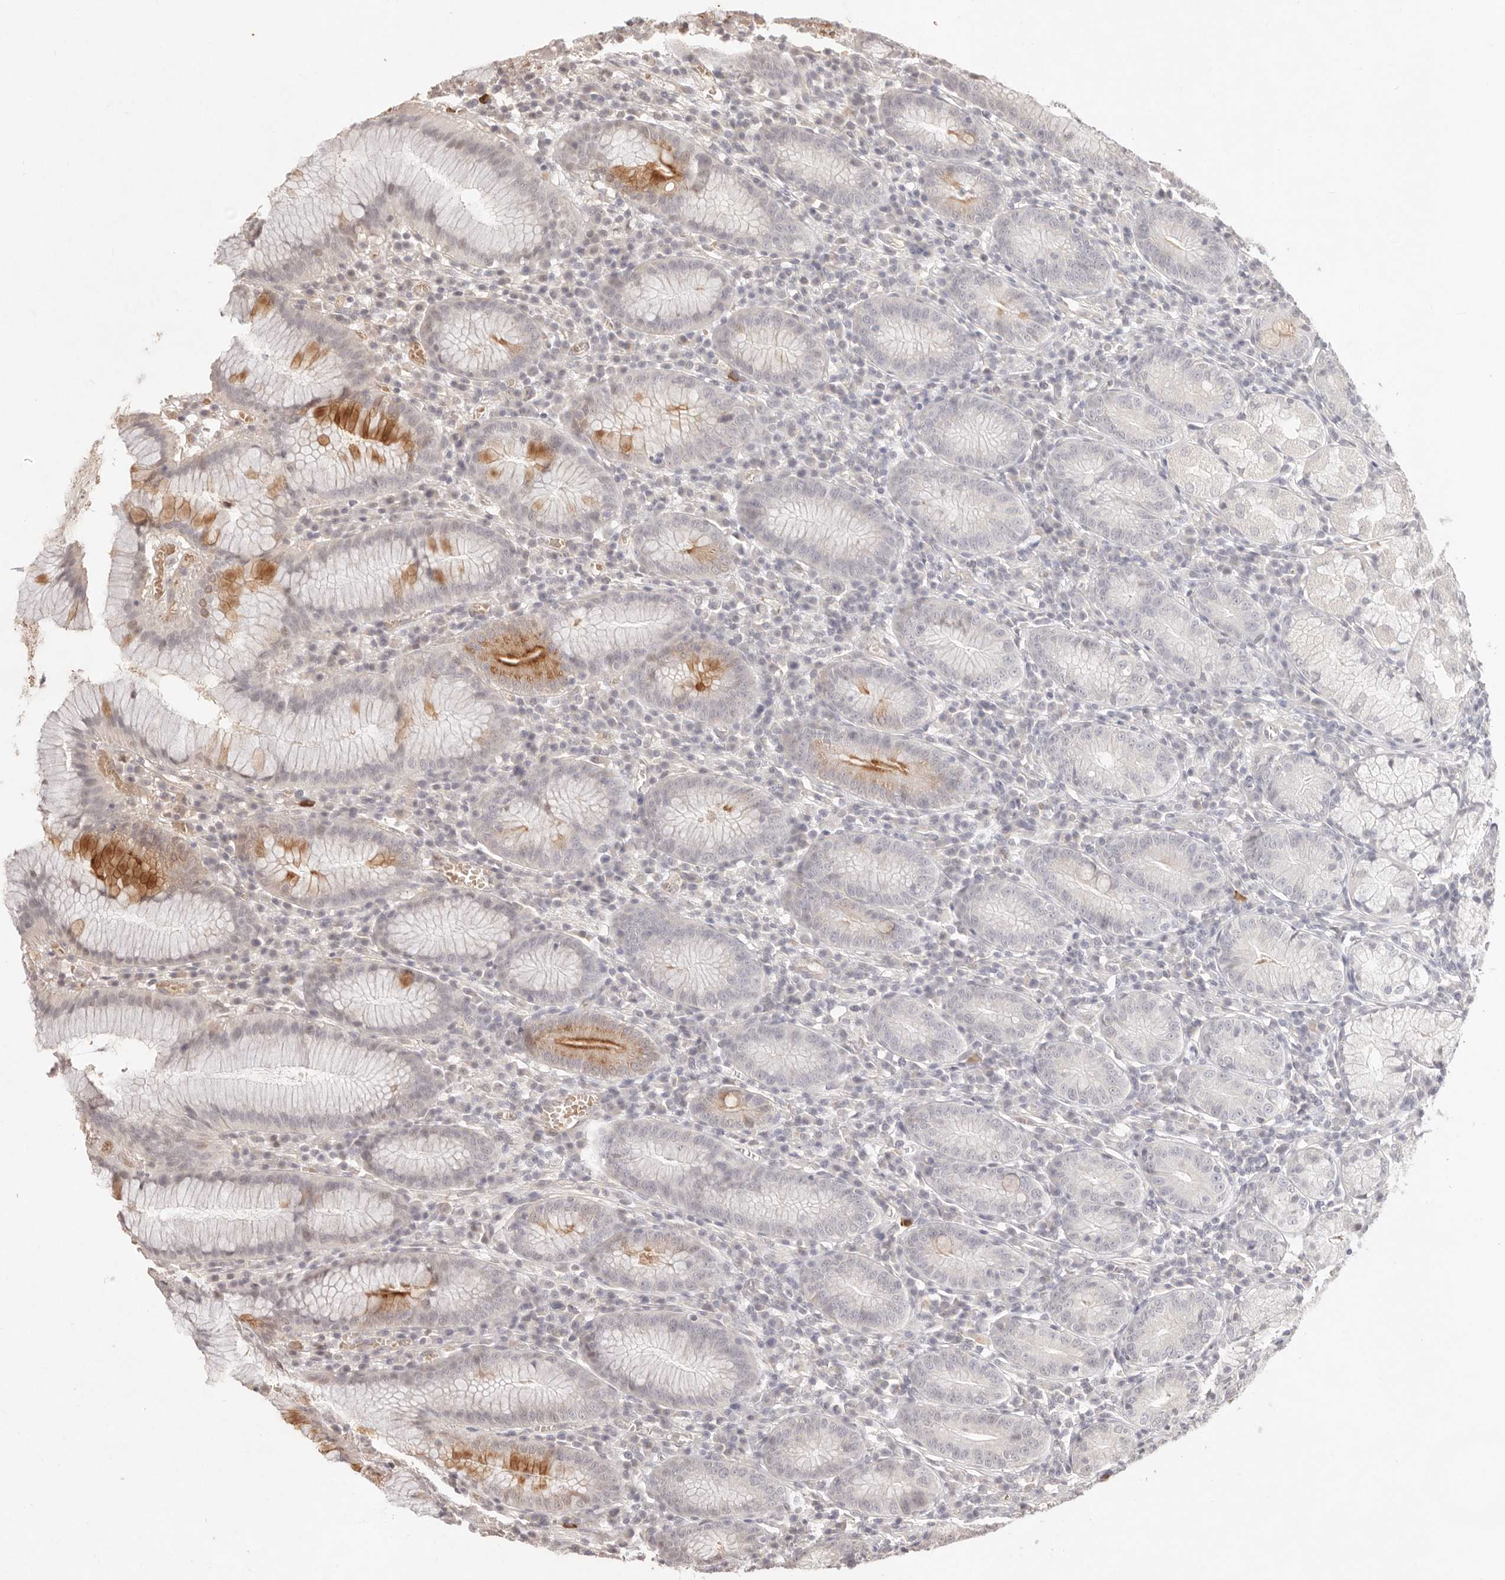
{"staining": {"intensity": "weak", "quantity": "25%-75%", "location": "cytoplasmic/membranous,nuclear"}, "tissue": "stomach", "cell_type": "Glandular cells", "image_type": "normal", "snomed": [{"axis": "morphology", "description": "Normal tissue, NOS"}, {"axis": "topography", "description": "Stomach"}], "caption": "Immunohistochemical staining of benign stomach shows low levels of weak cytoplasmic/membranous,nuclear staining in about 25%-75% of glandular cells.", "gene": "MEP1A", "patient": {"sex": "male", "age": 55}}